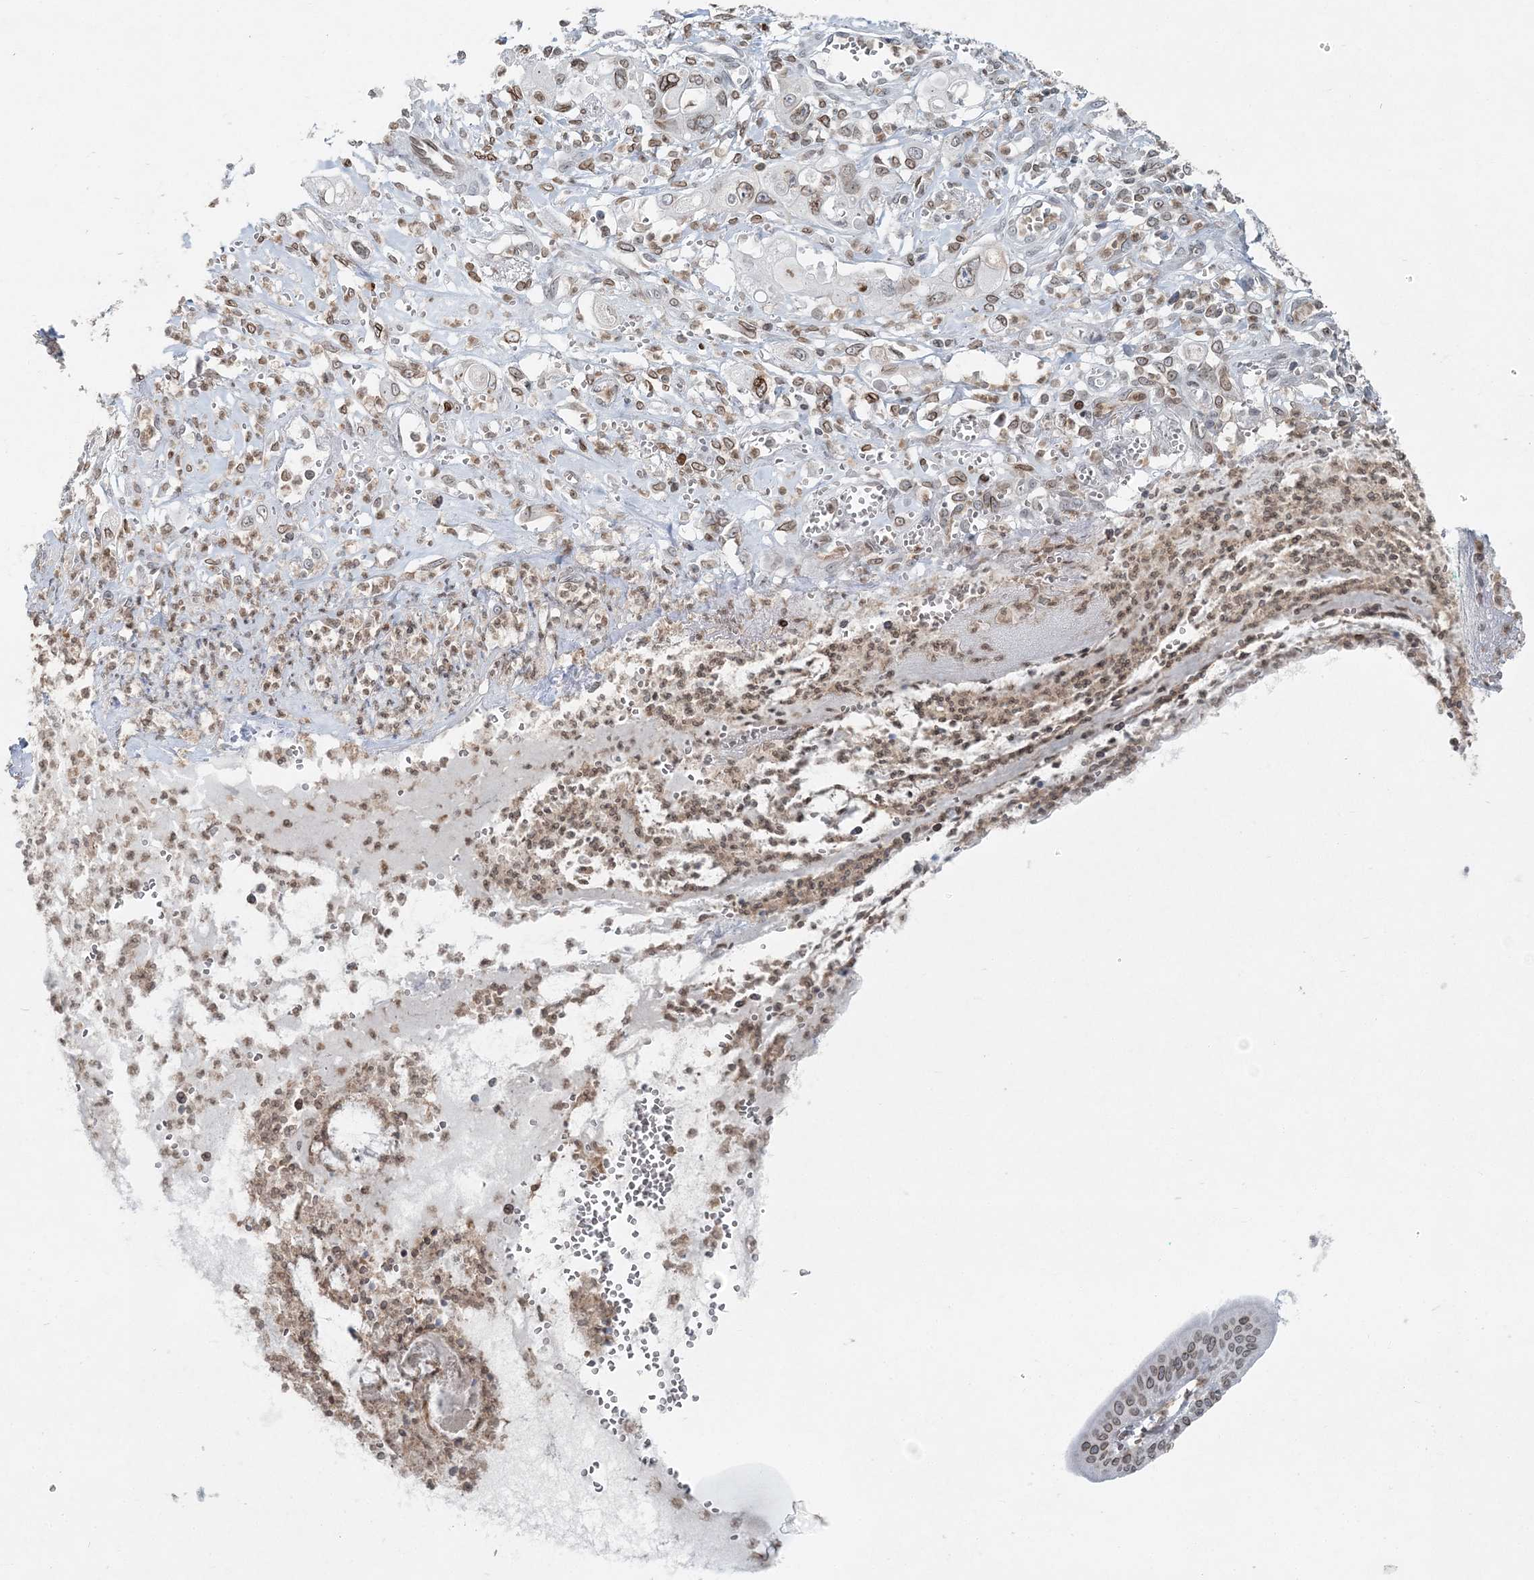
{"staining": {"intensity": "weak", "quantity": ">75%", "location": "cytoplasmic/membranous,nuclear"}, "tissue": "pancreatic cancer", "cell_type": "Tumor cells", "image_type": "cancer", "snomed": [{"axis": "morphology", "description": "Adenocarcinoma, NOS"}, {"axis": "topography", "description": "Pancreas"}], "caption": "A brown stain highlights weak cytoplasmic/membranous and nuclear staining of a protein in pancreatic cancer (adenocarcinoma) tumor cells.", "gene": "GJD4", "patient": {"sex": "male", "age": 68}}